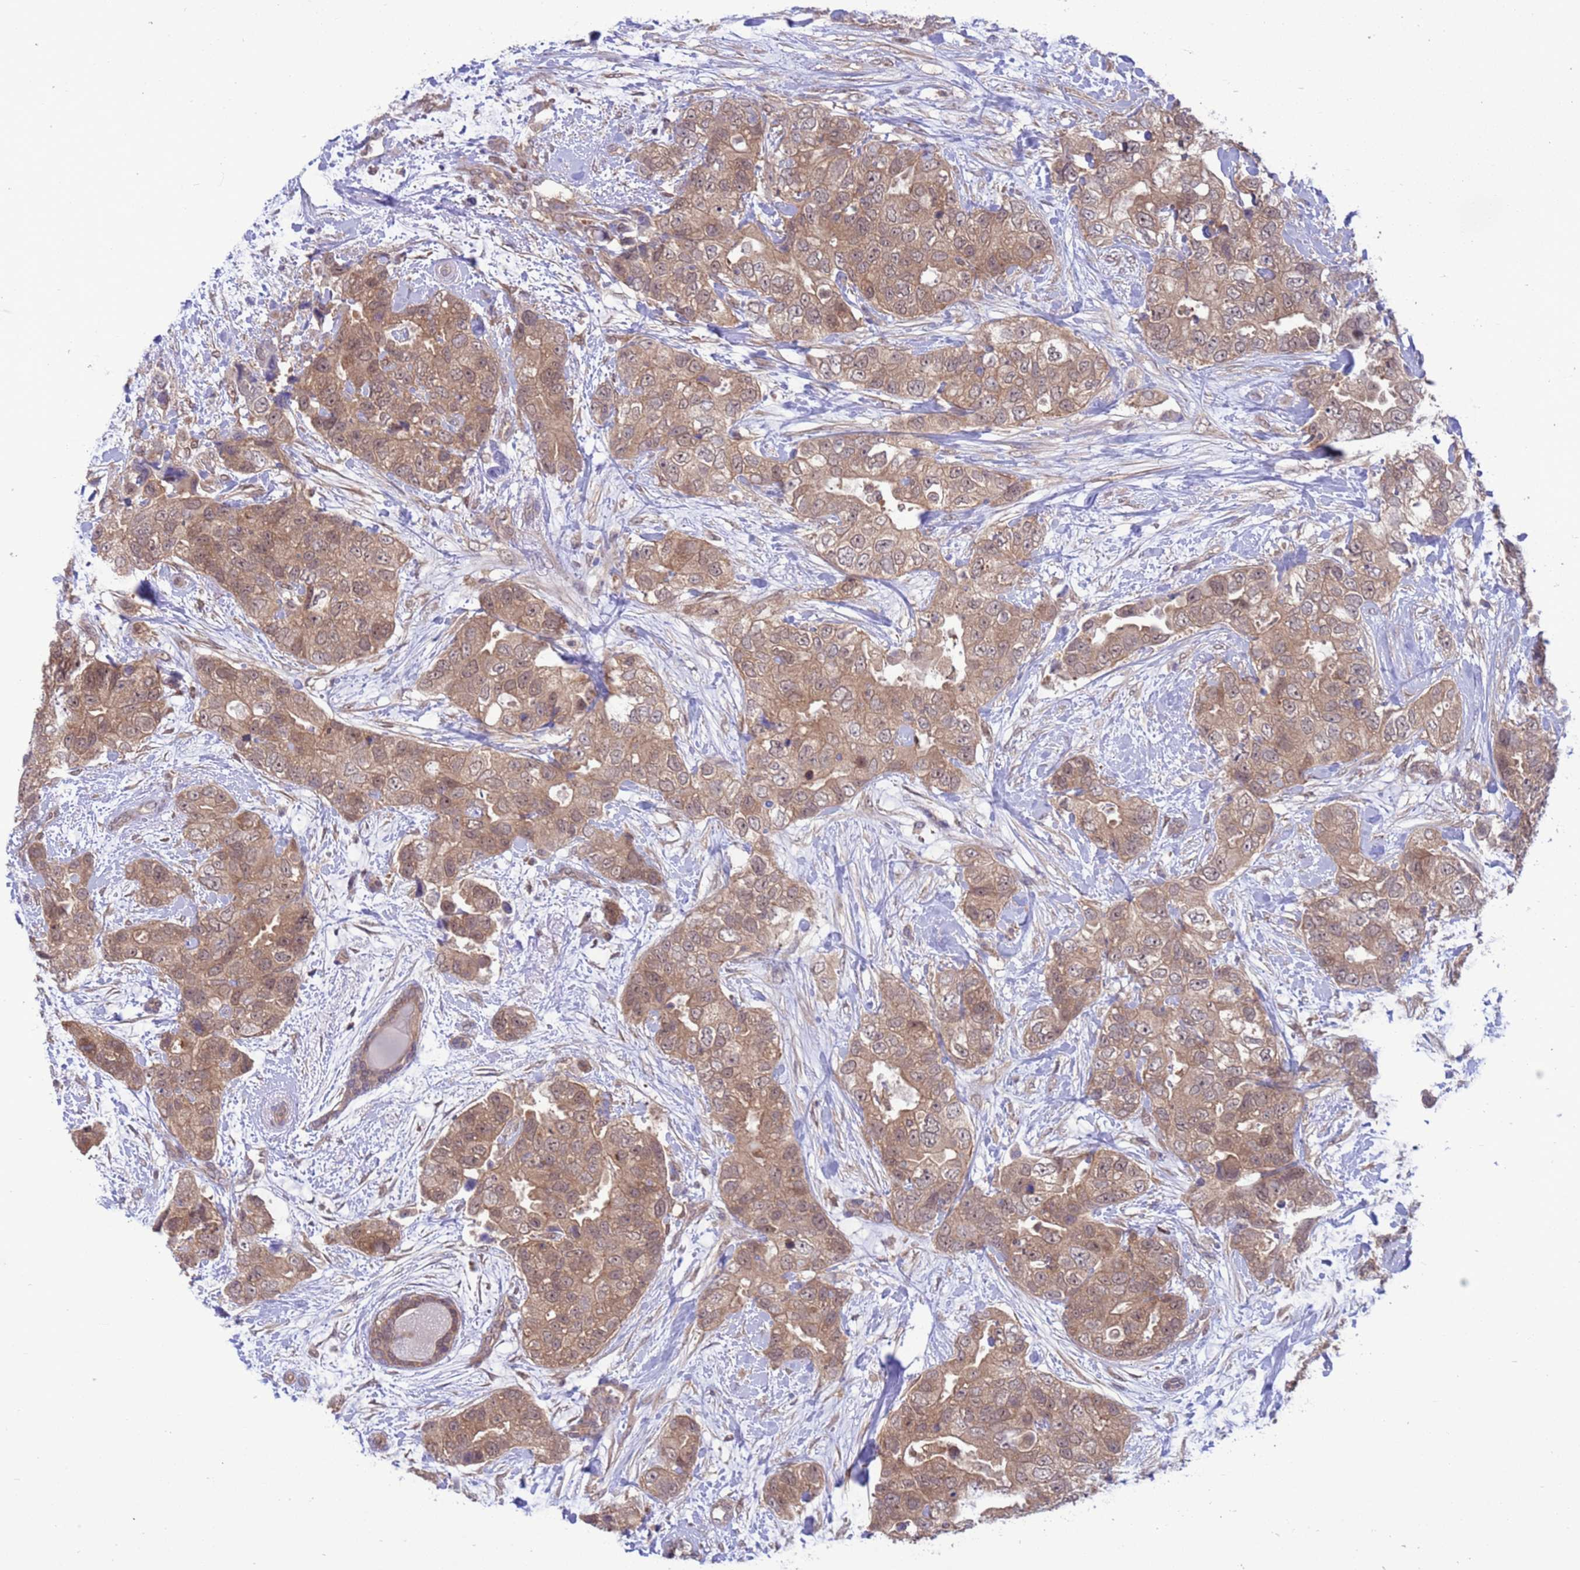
{"staining": {"intensity": "moderate", "quantity": ">75%", "location": "cytoplasmic/membranous,nuclear"}, "tissue": "breast cancer", "cell_type": "Tumor cells", "image_type": "cancer", "snomed": [{"axis": "morphology", "description": "Duct carcinoma"}, {"axis": "topography", "description": "Breast"}], "caption": "There is medium levels of moderate cytoplasmic/membranous and nuclear expression in tumor cells of breast cancer (intraductal carcinoma), as demonstrated by immunohistochemical staining (brown color).", "gene": "ZNF461", "patient": {"sex": "female", "age": 62}}